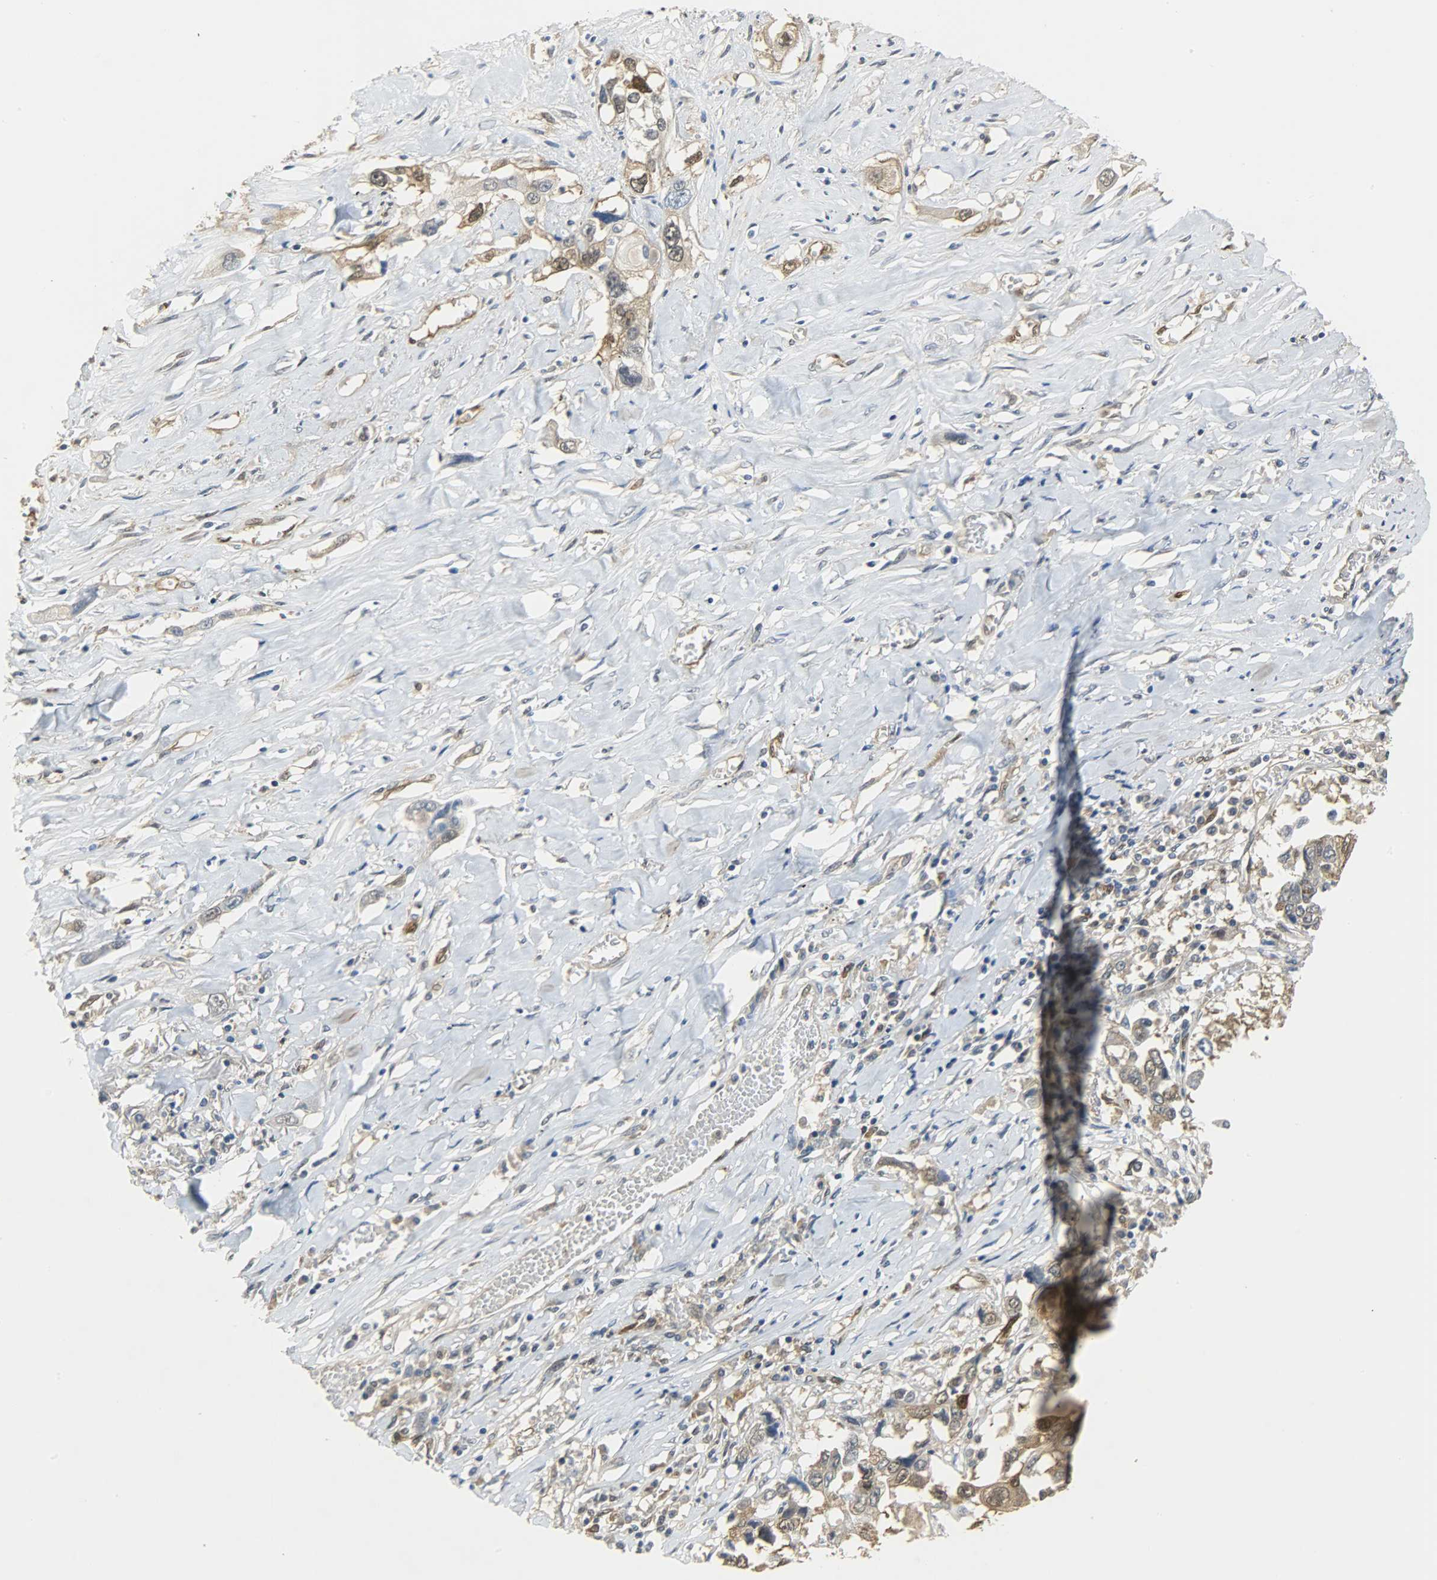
{"staining": {"intensity": "moderate", "quantity": ">75%", "location": "cytoplasmic/membranous,nuclear"}, "tissue": "lung cancer", "cell_type": "Tumor cells", "image_type": "cancer", "snomed": [{"axis": "morphology", "description": "Squamous cell carcinoma, NOS"}, {"axis": "topography", "description": "Lung"}], "caption": "DAB (3,3'-diaminobenzidine) immunohistochemical staining of lung cancer (squamous cell carcinoma) reveals moderate cytoplasmic/membranous and nuclear protein staining in approximately >75% of tumor cells.", "gene": "EIF4EBP1", "patient": {"sex": "male", "age": 71}}